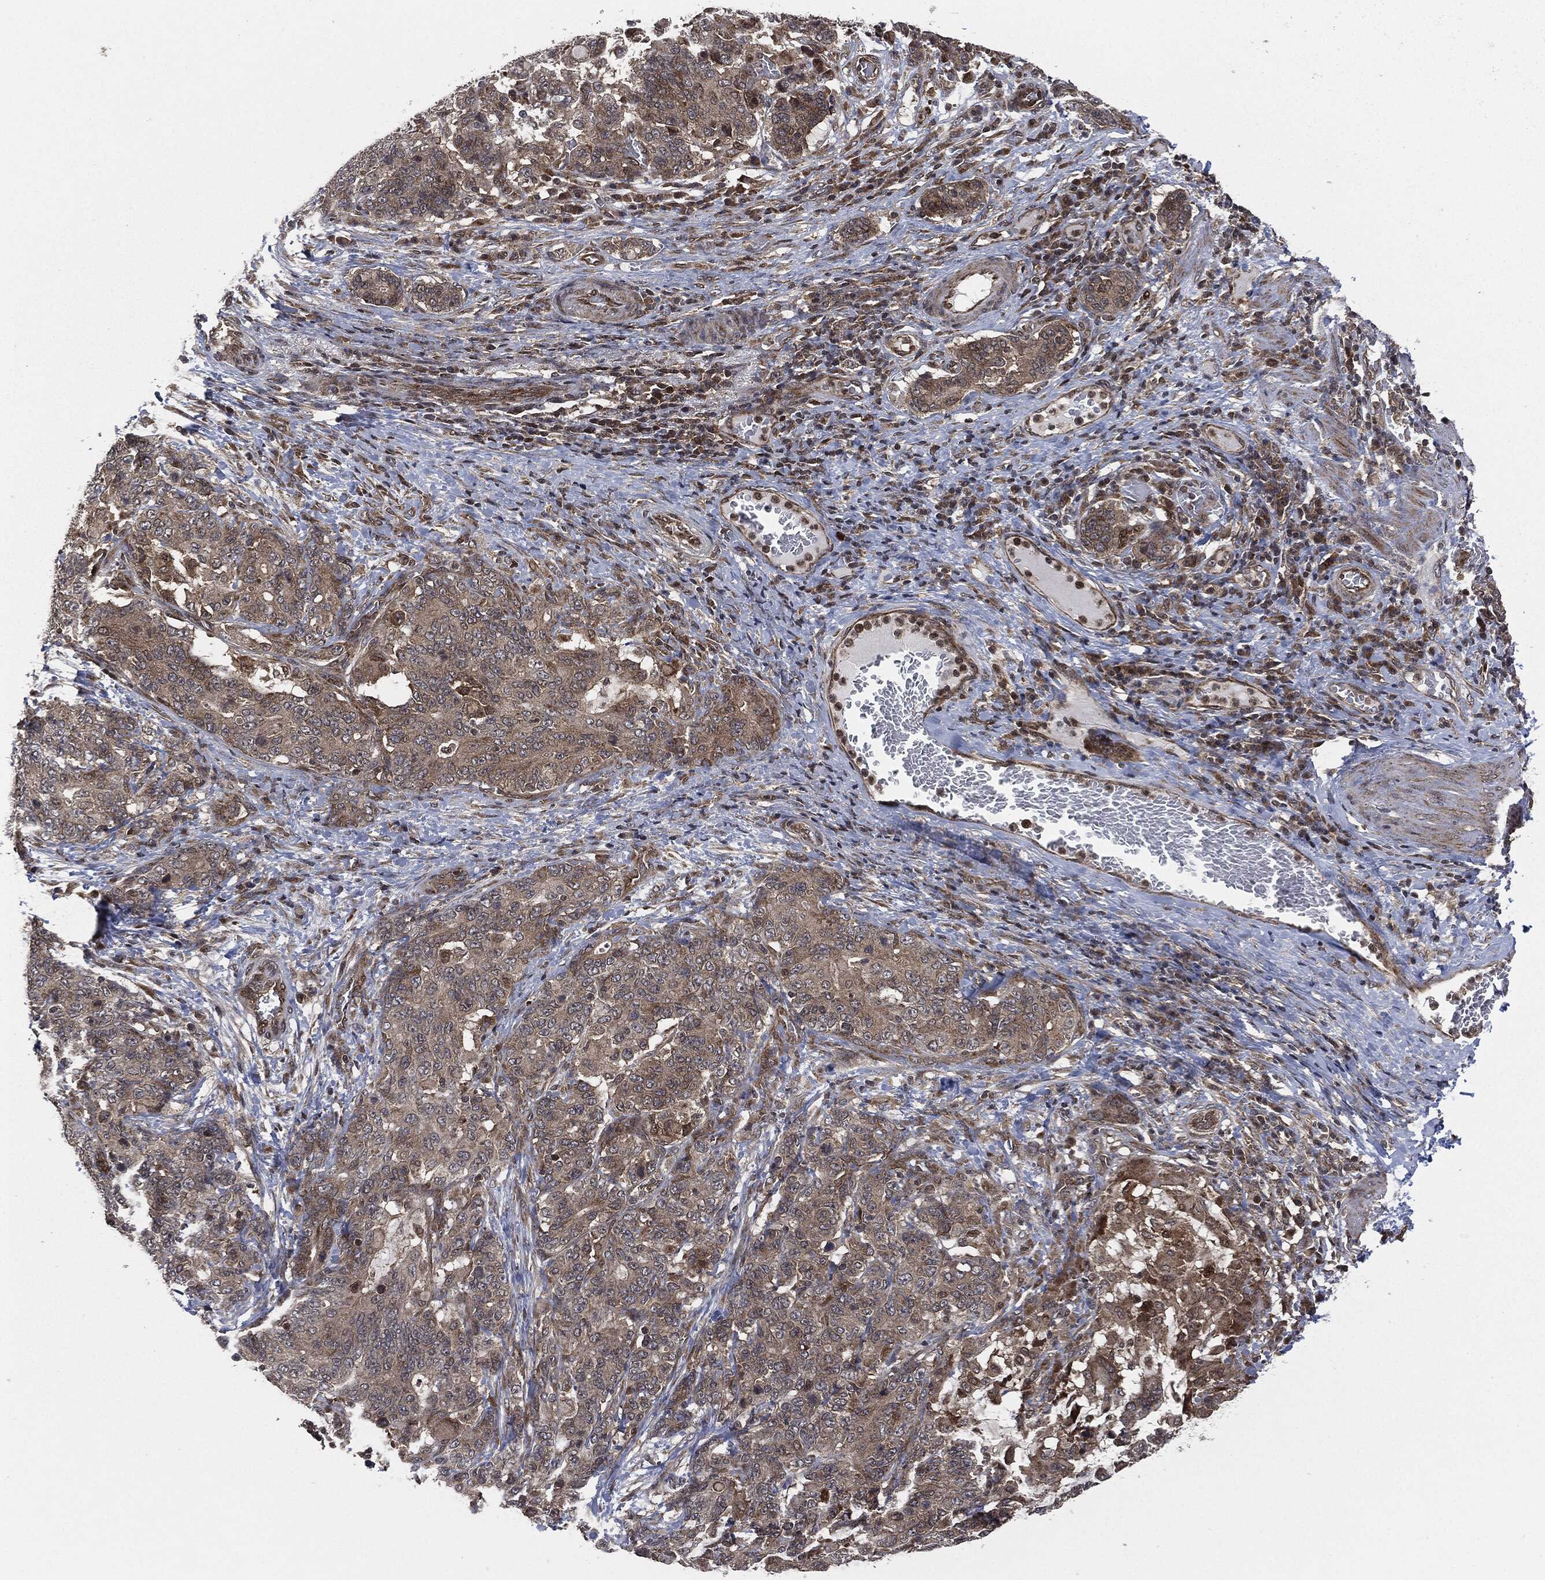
{"staining": {"intensity": "weak", "quantity": ">75%", "location": "cytoplasmic/membranous"}, "tissue": "stomach cancer", "cell_type": "Tumor cells", "image_type": "cancer", "snomed": [{"axis": "morphology", "description": "Normal tissue, NOS"}, {"axis": "morphology", "description": "Adenocarcinoma, NOS"}, {"axis": "topography", "description": "Stomach"}], "caption": "This image exhibits immunohistochemistry (IHC) staining of stomach cancer, with low weak cytoplasmic/membranous staining in approximately >75% of tumor cells.", "gene": "HRAS", "patient": {"sex": "female", "age": 64}}